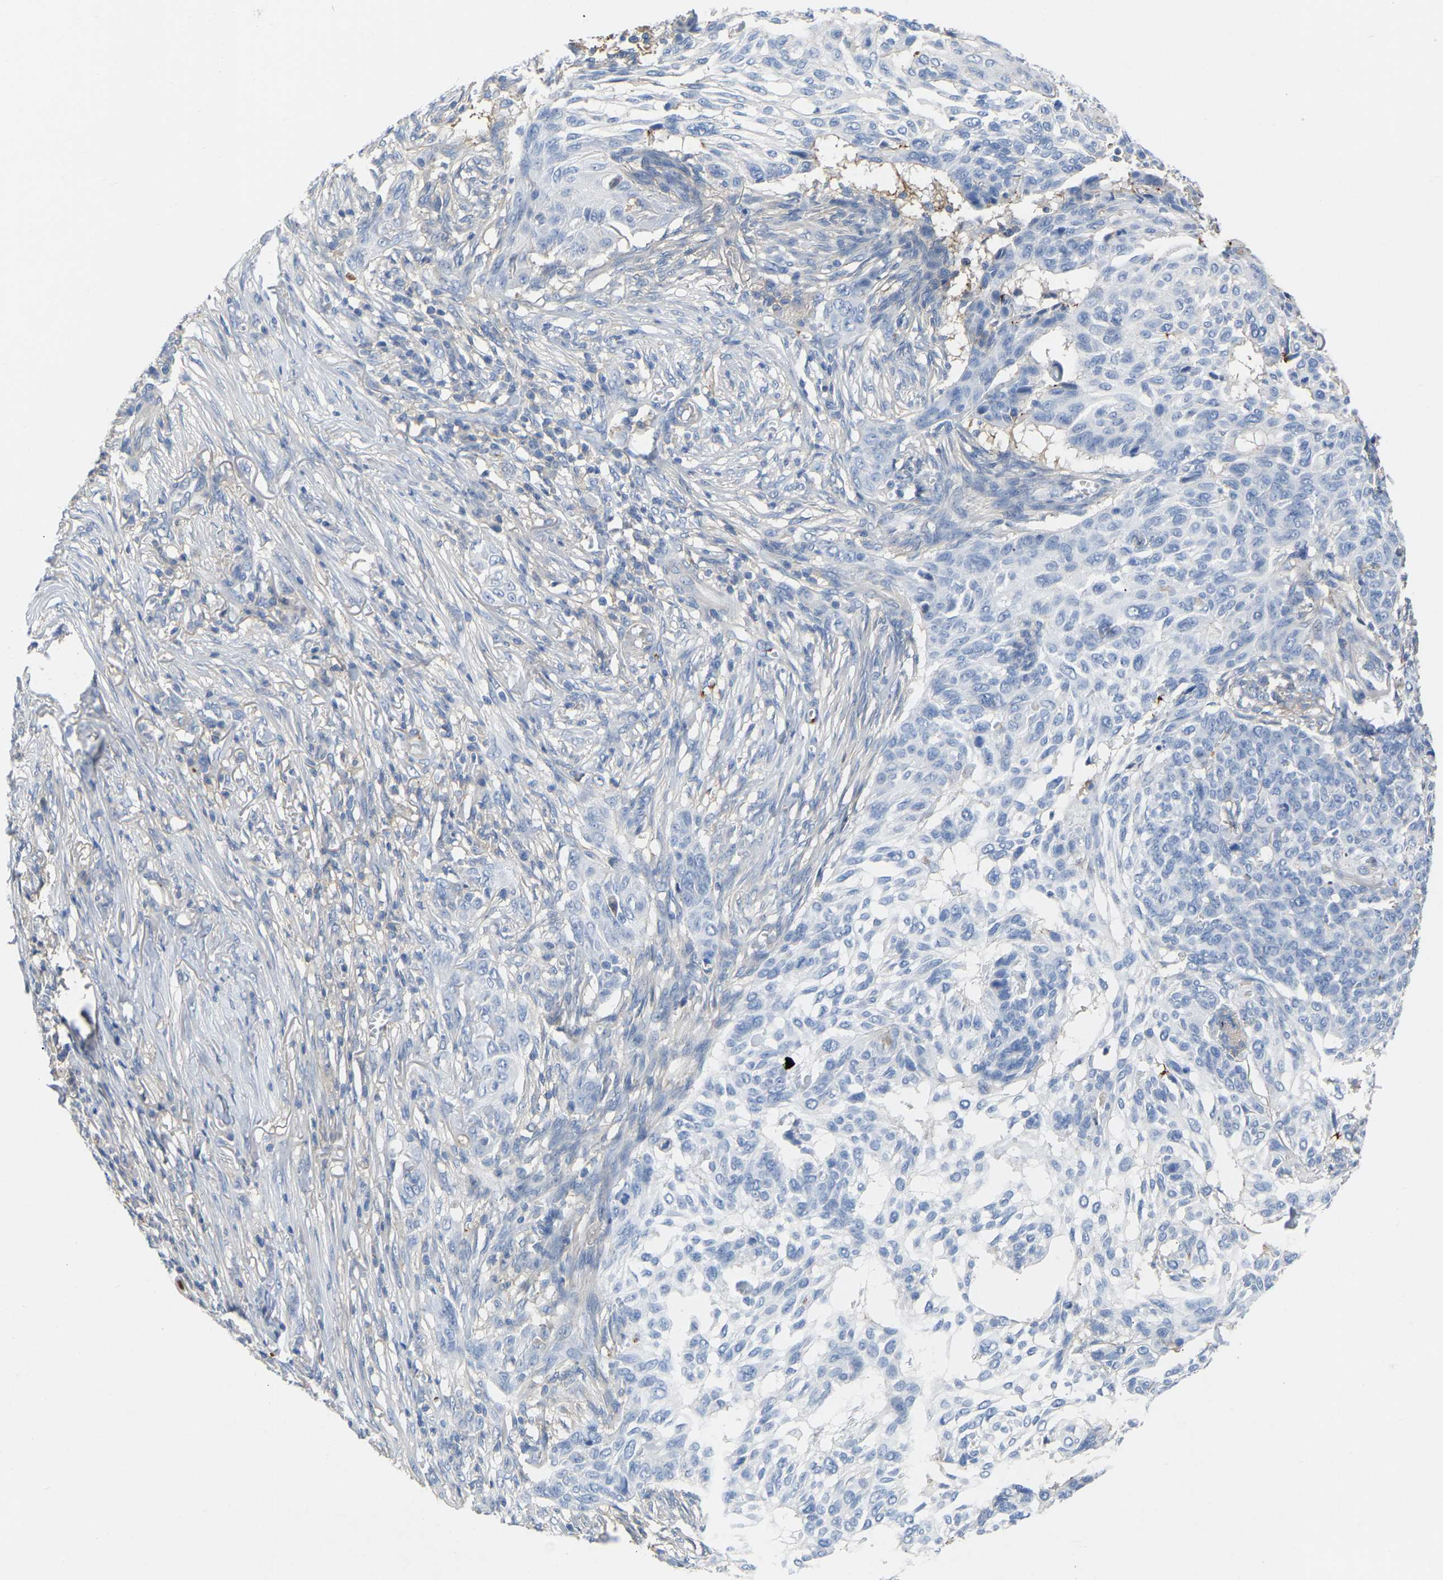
{"staining": {"intensity": "negative", "quantity": "none", "location": "none"}, "tissue": "skin cancer", "cell_type": "Tumor cells", "image_type": "cancer", "snomed": [{"axis": "morphology", "description": "Basal cell carcinoma"}, {"axis": "topography", "description": "Skin"}], "caption": "Tumor cells are negative for brown protein staining in skin basal cell carcinoma.", "gene": "ZNF449", "patient": {"sex": "male", "age": 85}}